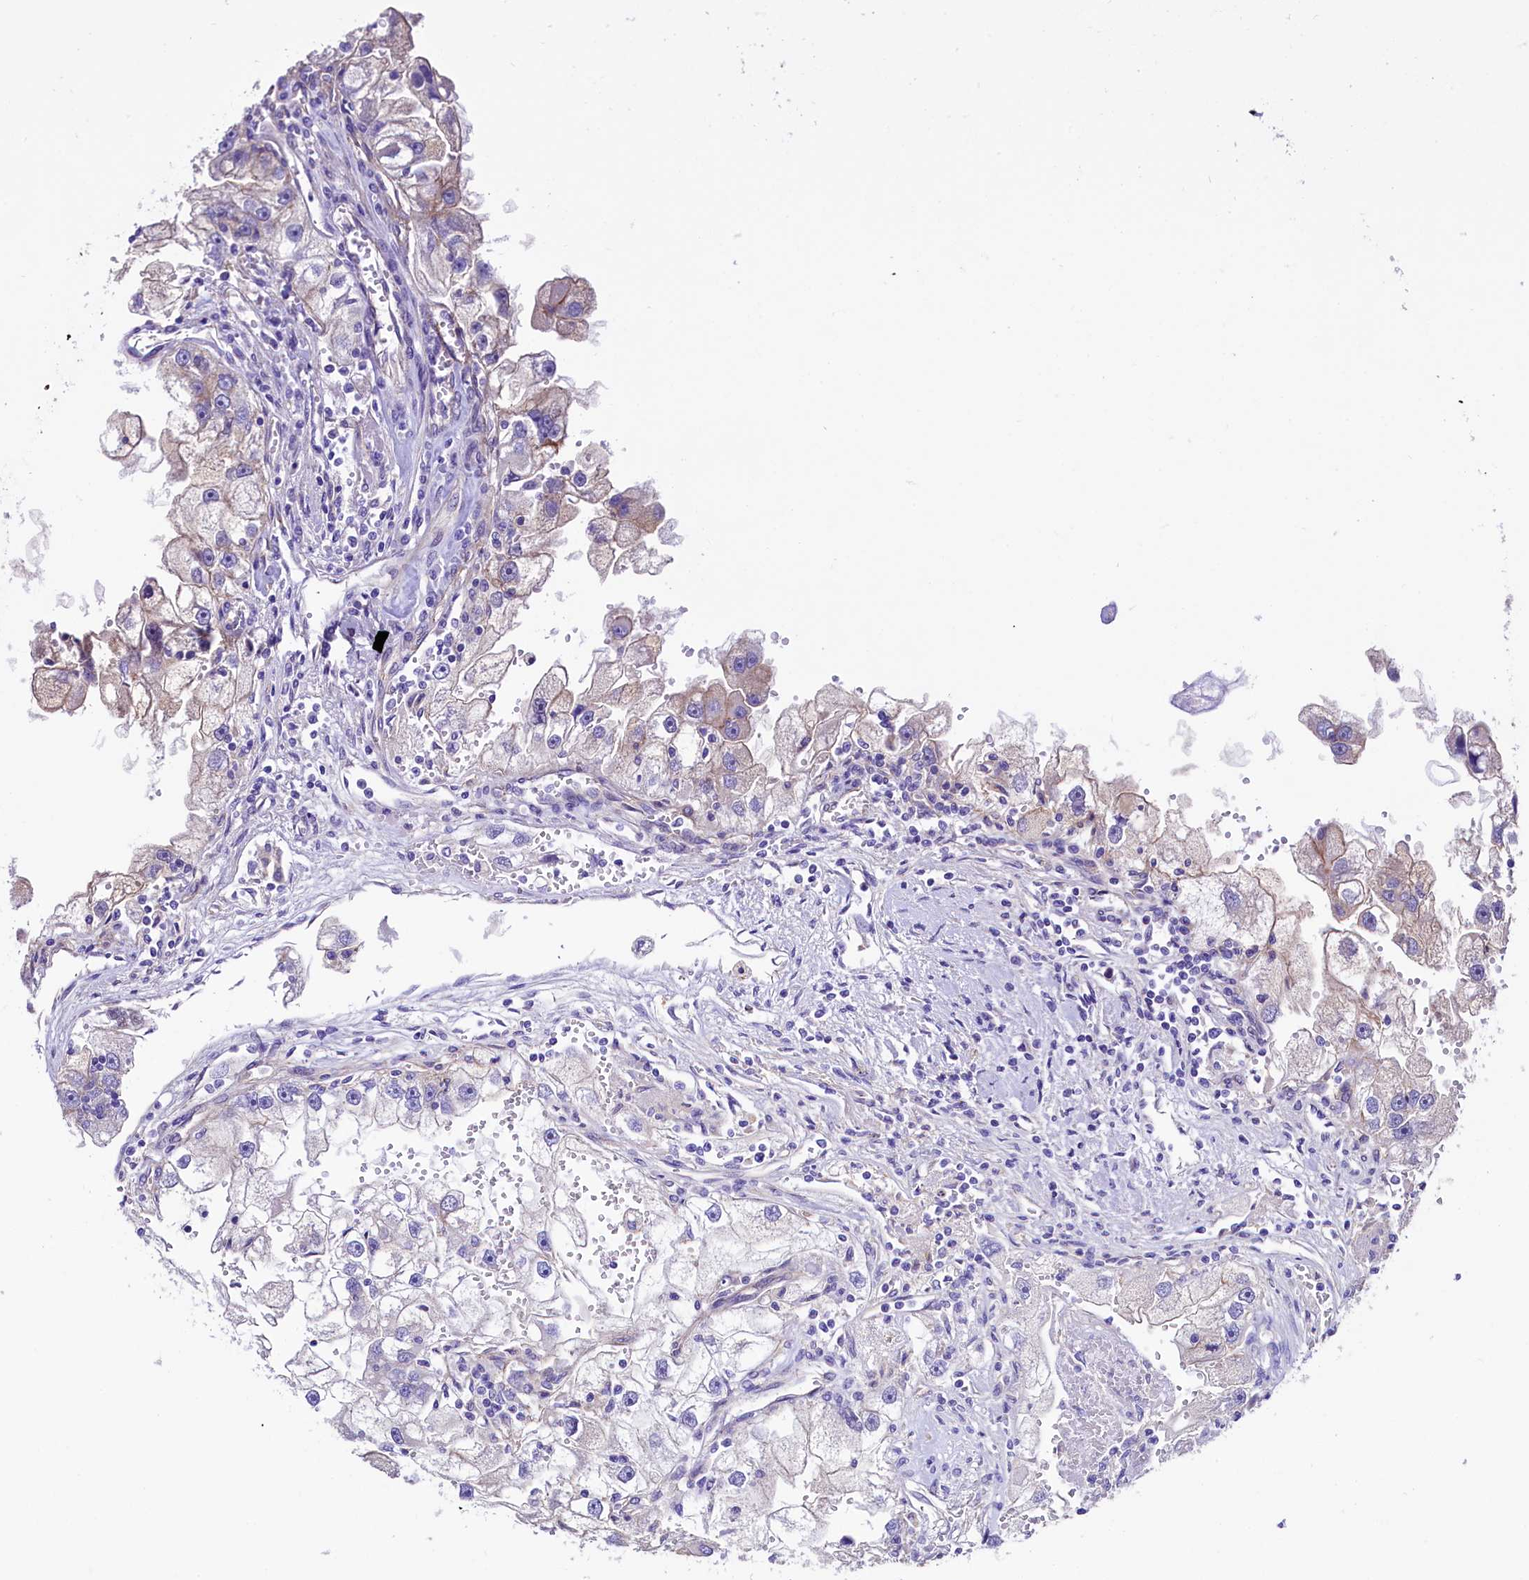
{"staining": {"intensity": "negative", "quantity": "none", "location": "none"}, "tissue": "renal cancer", "cell_type": "Tumor cells", "image_type": "cancer", "snomed": [{"axis": "morphology", "description": "Adenocarcinoma, NOS"}, {"axis": "topography", "description": "Kidney"}], "caption": "Protein analysis of renal cancer reveals no significant positivity in tumor cells.", "gene": "SLF1", "patient": {"sex": "male", "age": 63}}